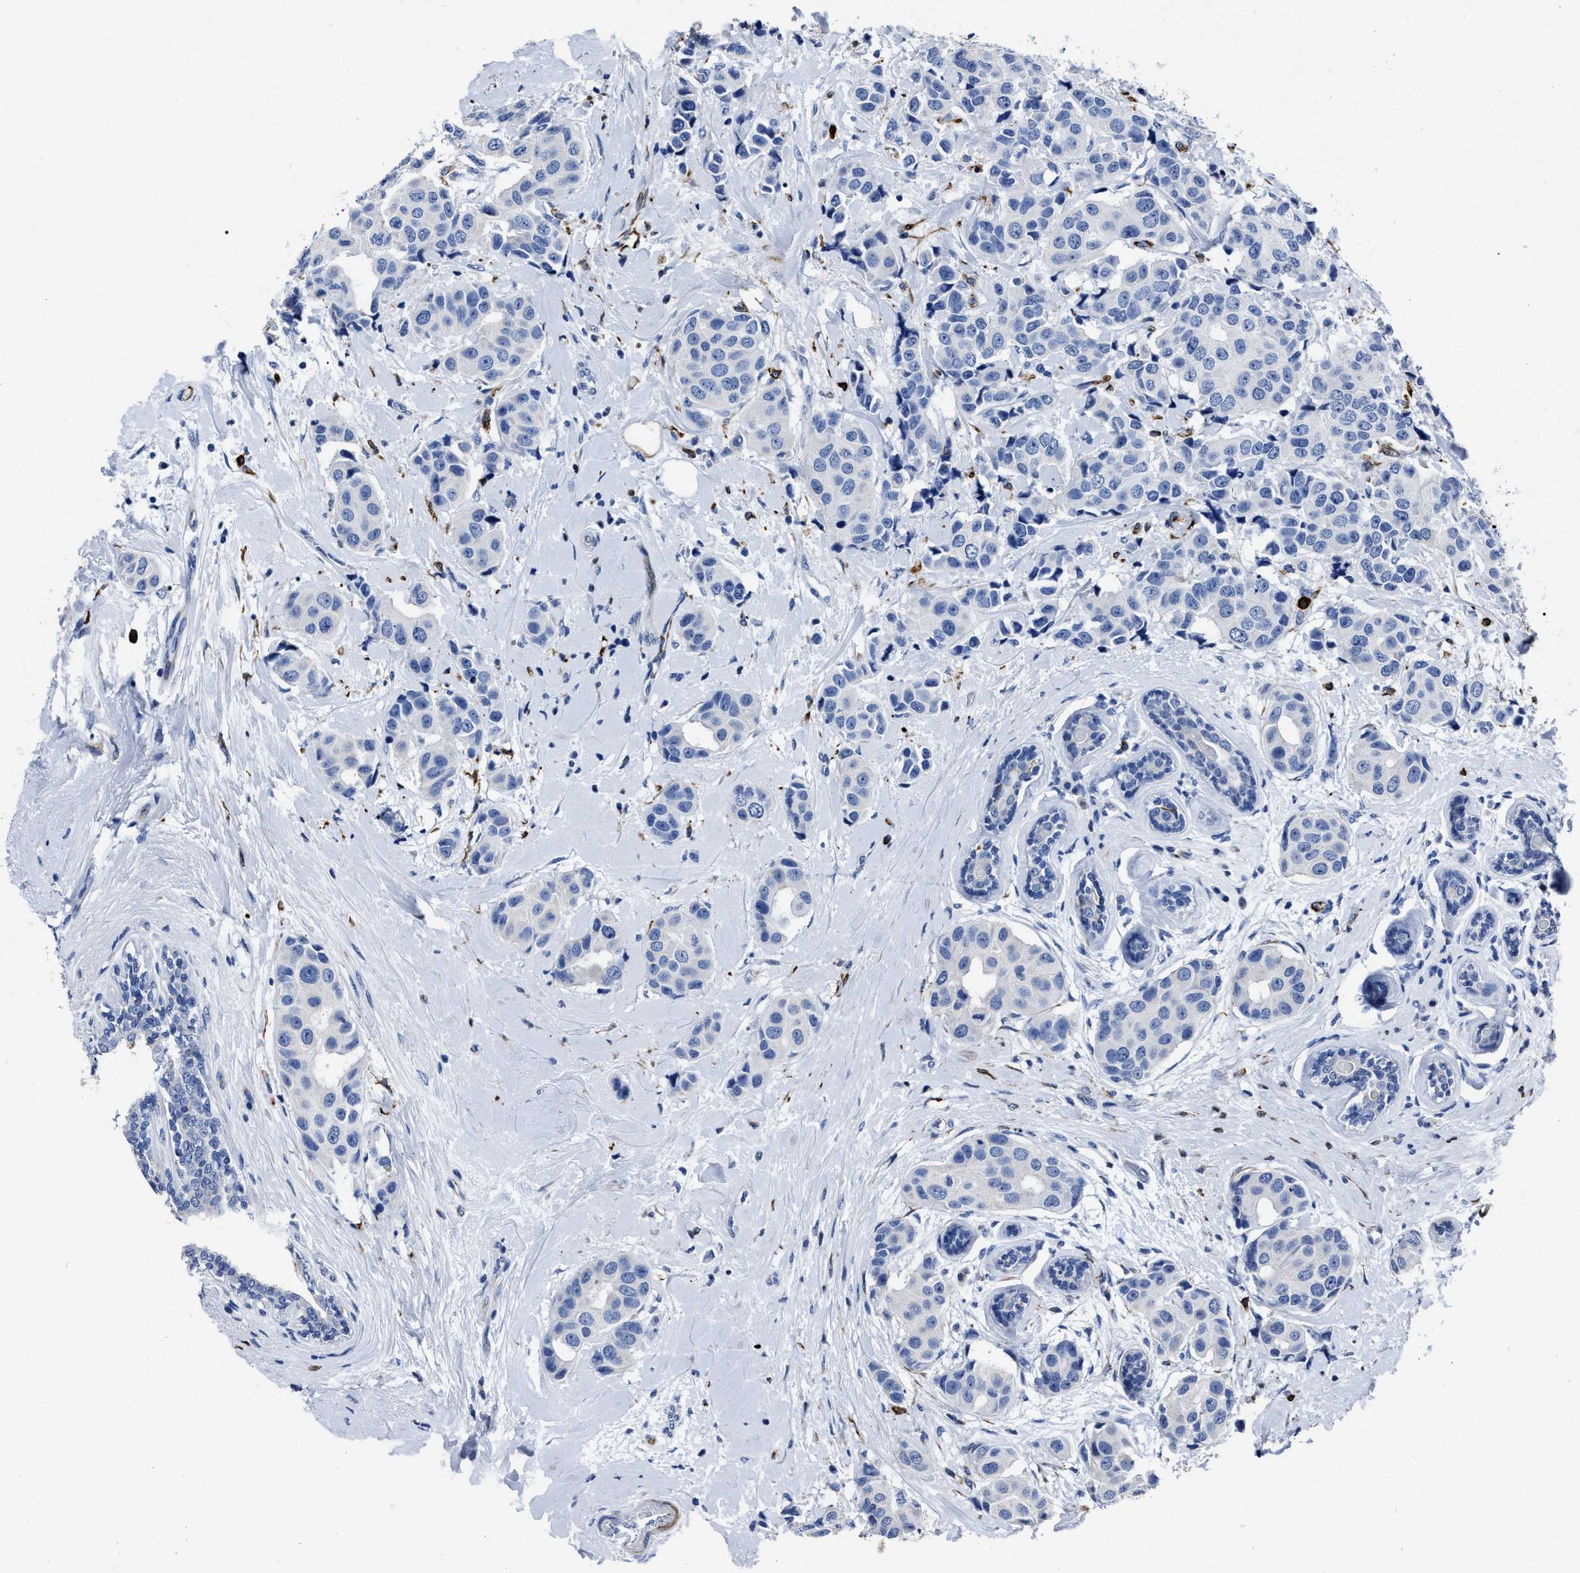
{"staining": {"intensity": "negative", "quantity": "none", "location": "none"}, "tissue": "breast cancer", "cell_type": "Tumor cells", "image_type": "cancer", "snomed": [{"axis": "morphology", "description": "Normal tissue, NOS"}, {"axis": "morphology", "description": "Duct carcinoma"}, {"axis": "topography", "description": "Breast"}], "caption": "Immunohistochemistry of breast intraductal carcinoma exhibits no staining in tumor cells. (DAB immunohistochemistry (IHC) visualized using brightfield microscopy, high magnification).", "gene": "OR10G3", "patient": {"sex": "female", "age": 39}}